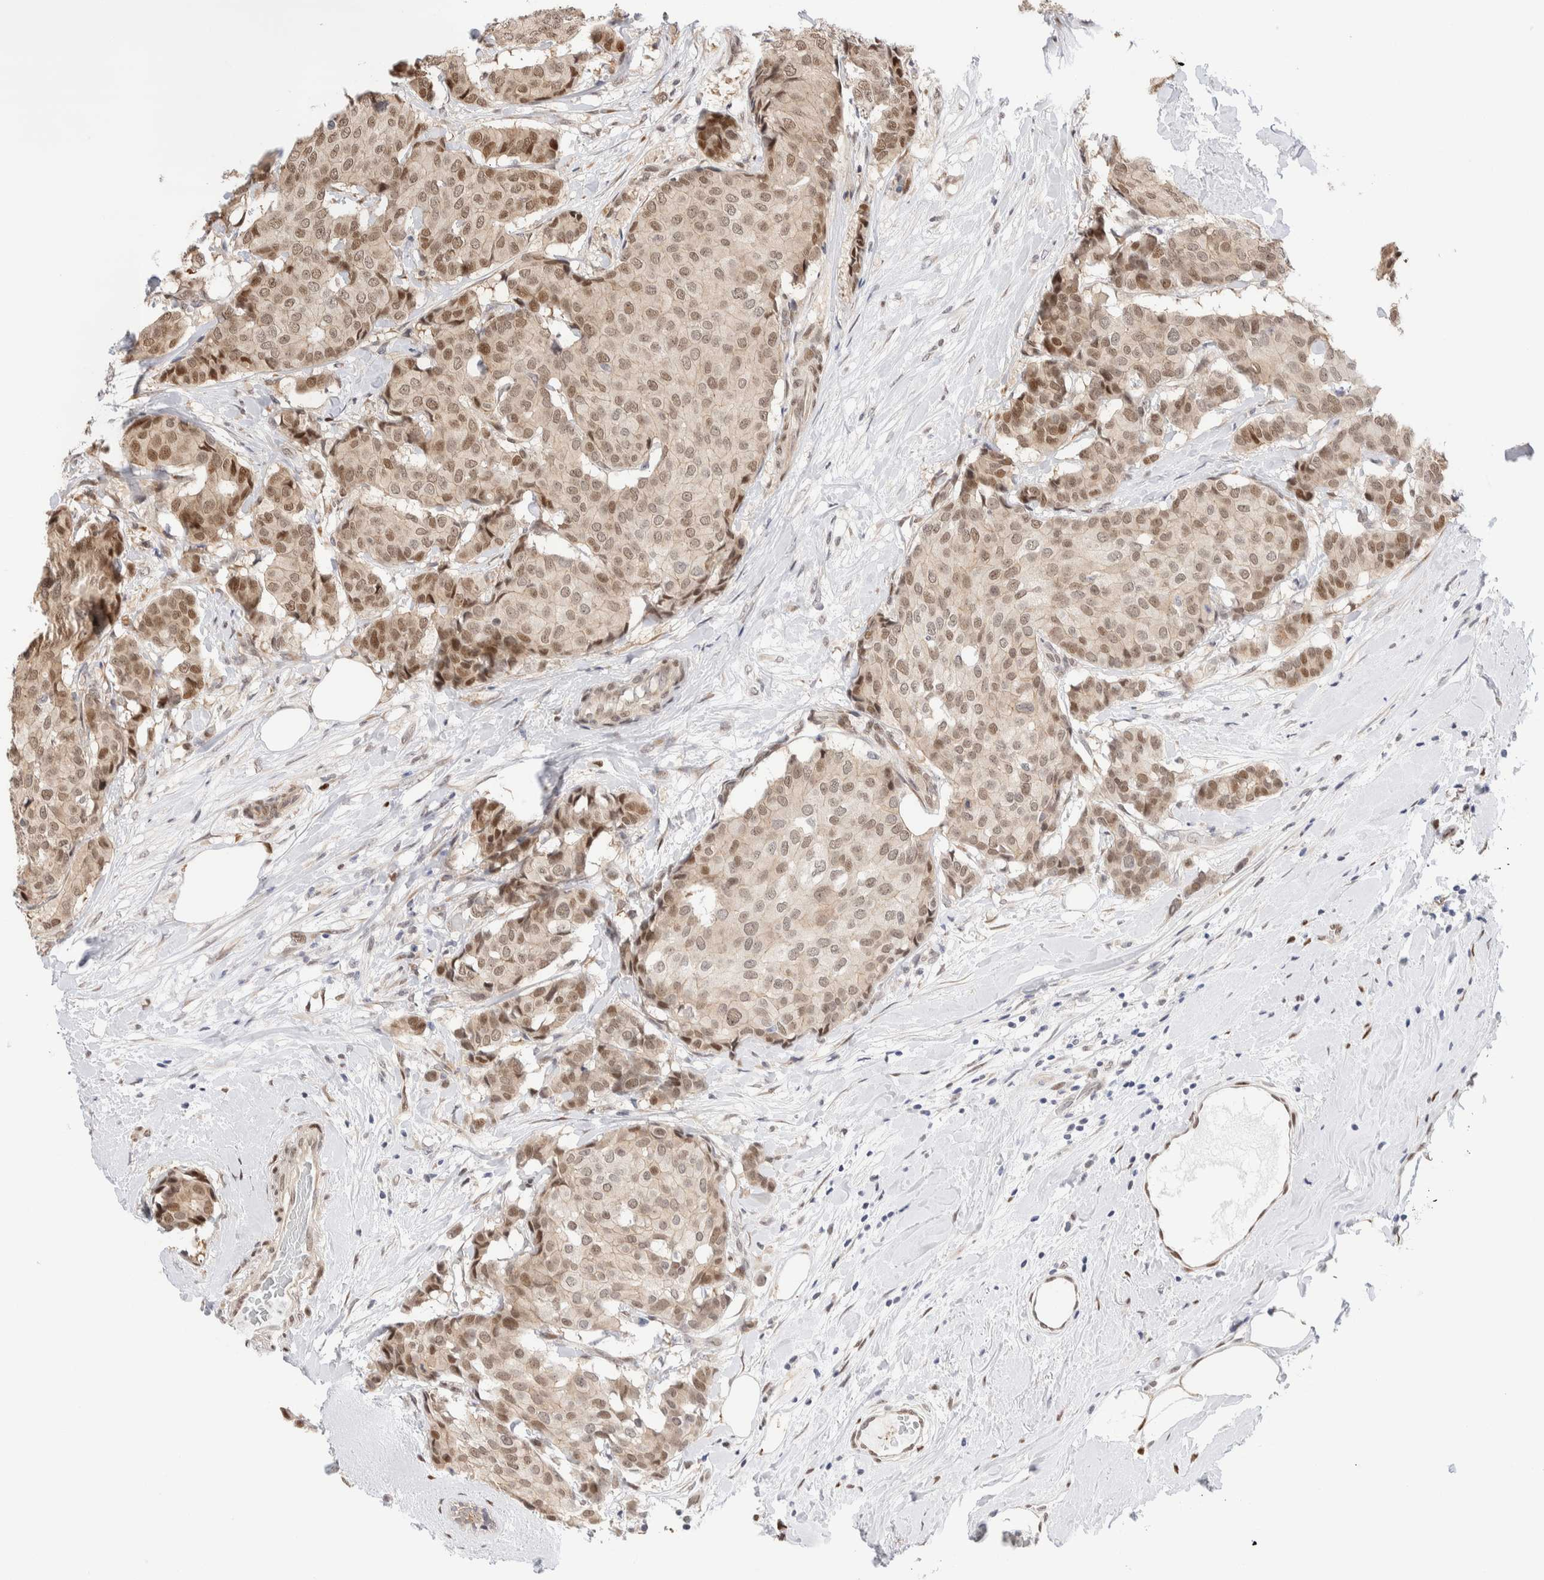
{"staining": {"intensity": "moderate", "quantity": ">75%", "location": "cytoplasmic/membranous,nuclear"}, "tissue": "breast cancer", "cell_type": "Tumor cells", "image_type": "cancer", "snomed": [{"axis": "morphology", "description": "Duct carcinoma"}, {"axis": "topography", "description": "Breast"}], "caption": "Invasive ductal carcinoma (breast) was stained to show a protein in brown. There is medium levels of moderate cytoplasmic/membranous and nuclear expression in approximately >75% of tumor cells. (DAB IHC, brown staining for protein, blue staining for nuclei).", "gene": "NSMAF", "patient": {"sex": "female", "age": 75}}